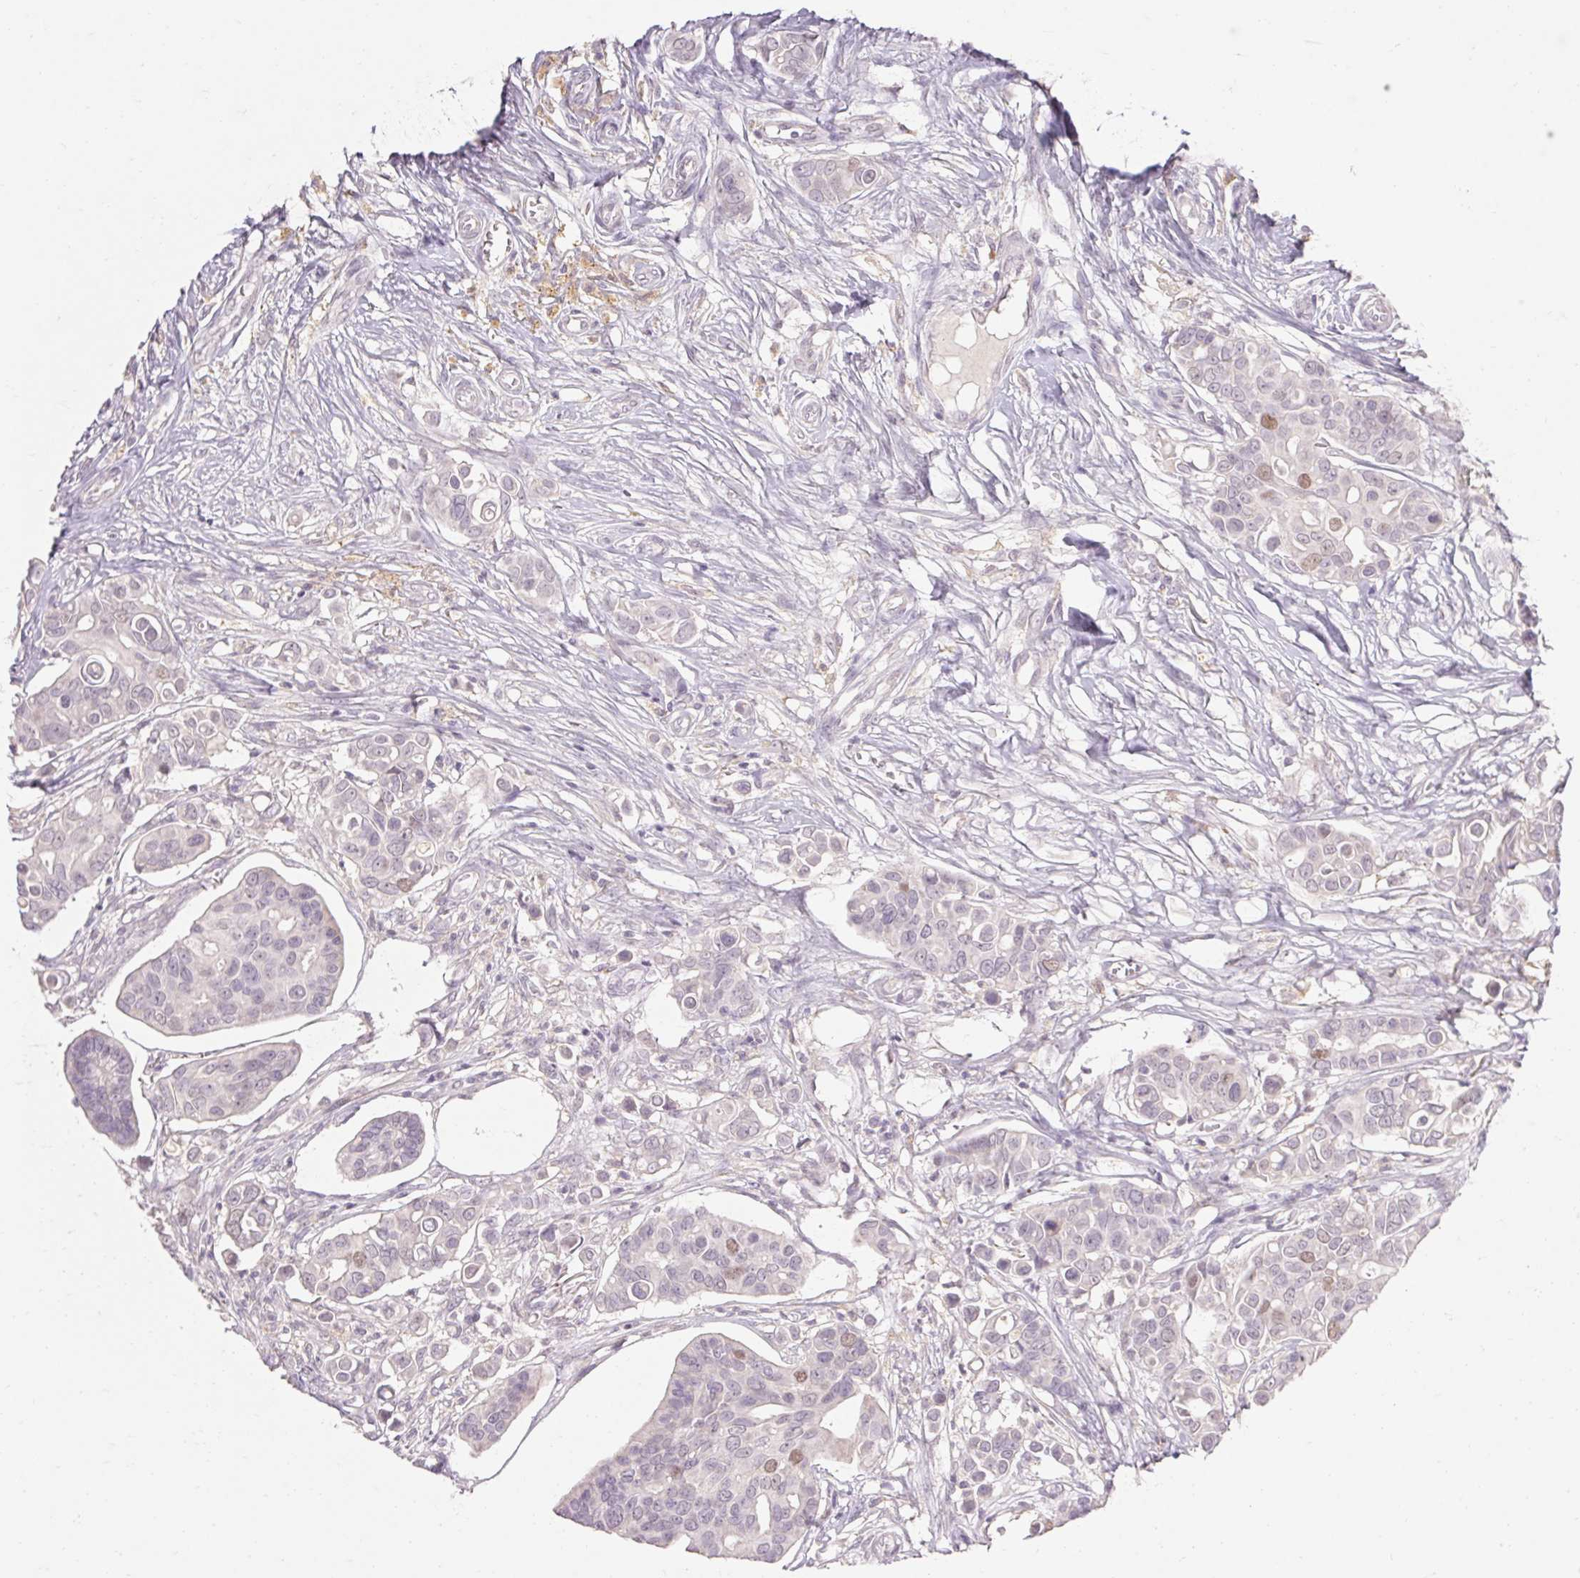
{"staining": {"intensity": "weak", "quantity": "<25%", "location": "nuclear"}, "tissue": "breast cancer", "cell_type": "Tumor cells", "image_type": "cancer", "snomed": [{"axis": "morphology", "description": "Normal tissue, NOS"}, {"axis": "morphology", "description": "Duct carcinoma"}, {"axis": "topography", "description": "Skin"}, {"axis": "topography", "description": "Breast"}], "caption": "The image reveals no staining of tumor cells in invasive ductal carcinoma (breast).", "gene": "SKP2", "patient": {"sex": "female", "age": 54}}